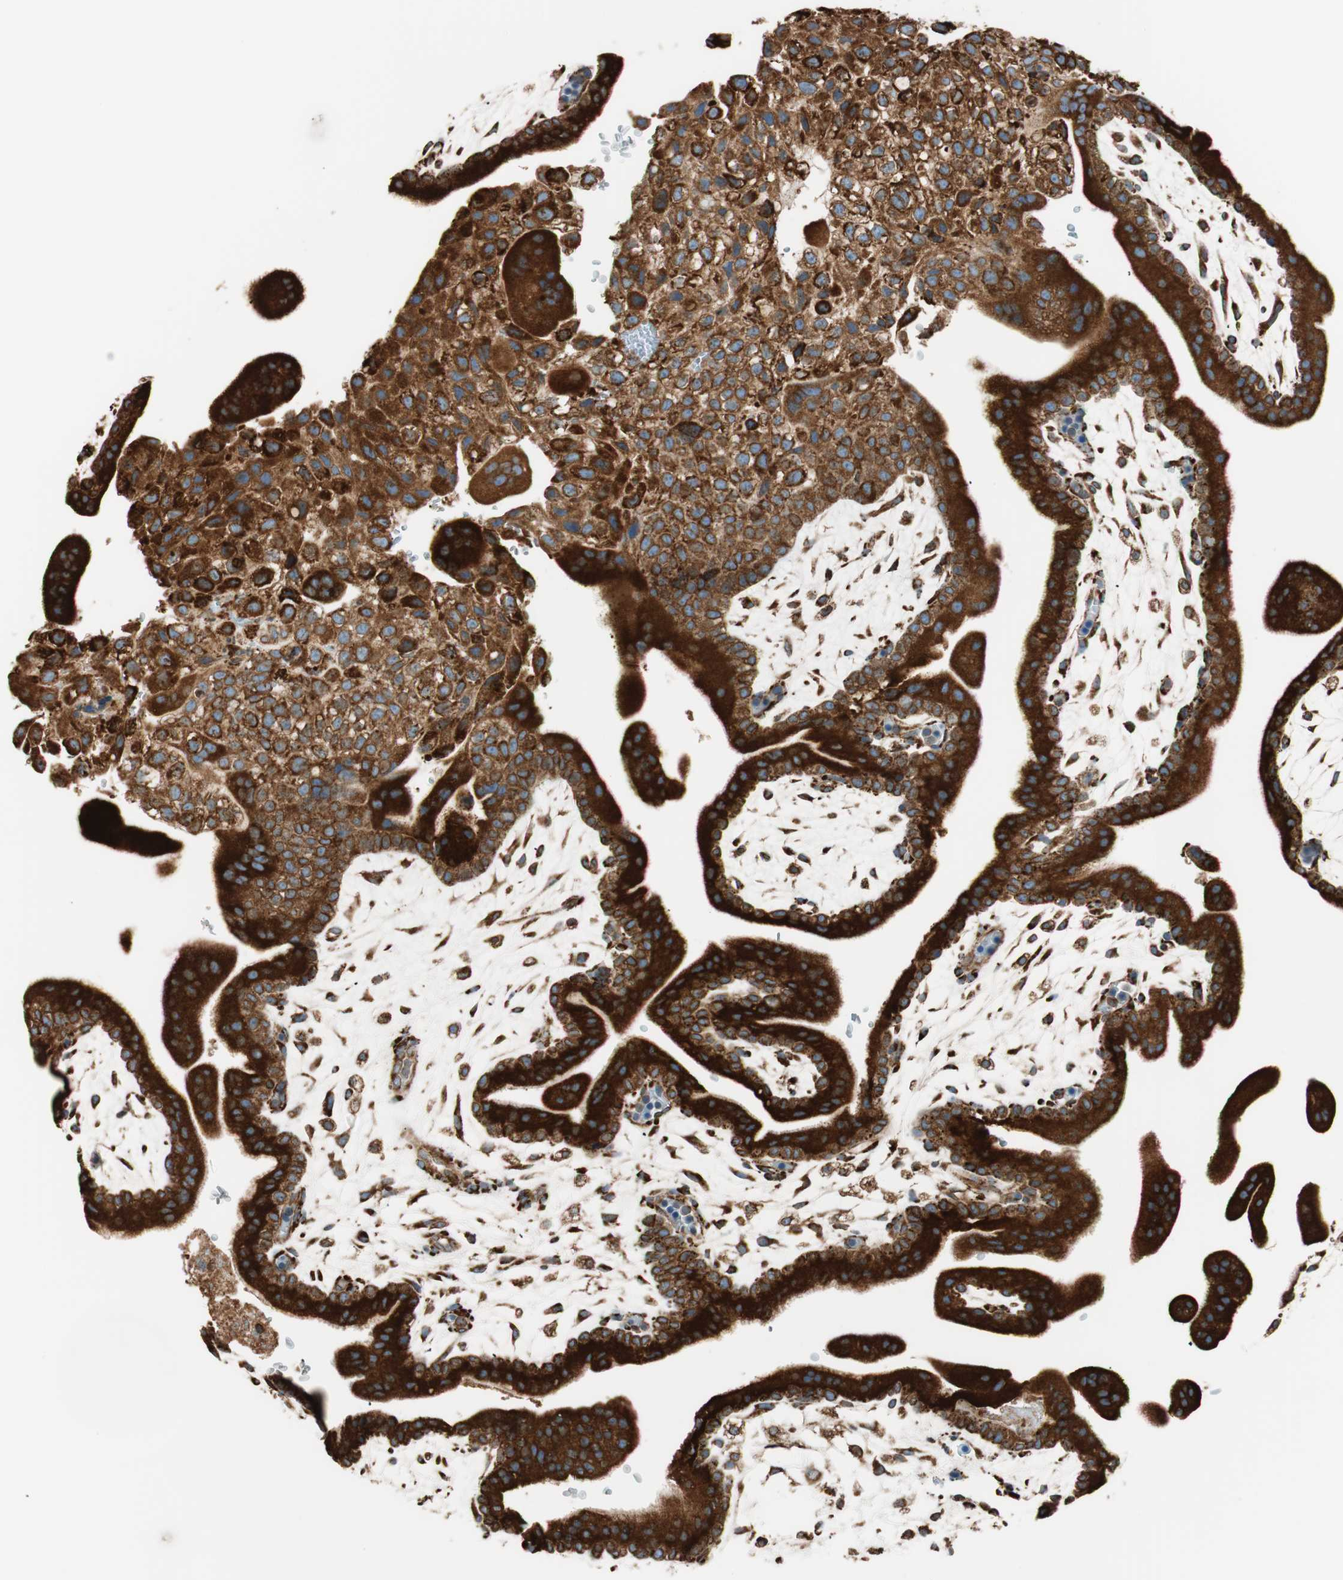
{"staining": {"intensity": "strong", "quantity": ">75%", "location": "cytoplasmic/membranous"}, "tissue": "placenta", "cell_type": "Decidual cells", "image_type": "normal", "snomed": [{"axis": "morphology", "description": "Normal tissue, NOS"}, {"axis": "topography", "description": "Placenta"}], "caption": "Immunohistochemistry photomicrograph of normal placenta stained for a protein (brown), which displays high levels of strong cytoplasmic/membranous positivity in about >75% of decidual cells.", "gene": "PRKCSH", "patient": {"sex": "female", "age": 35}}